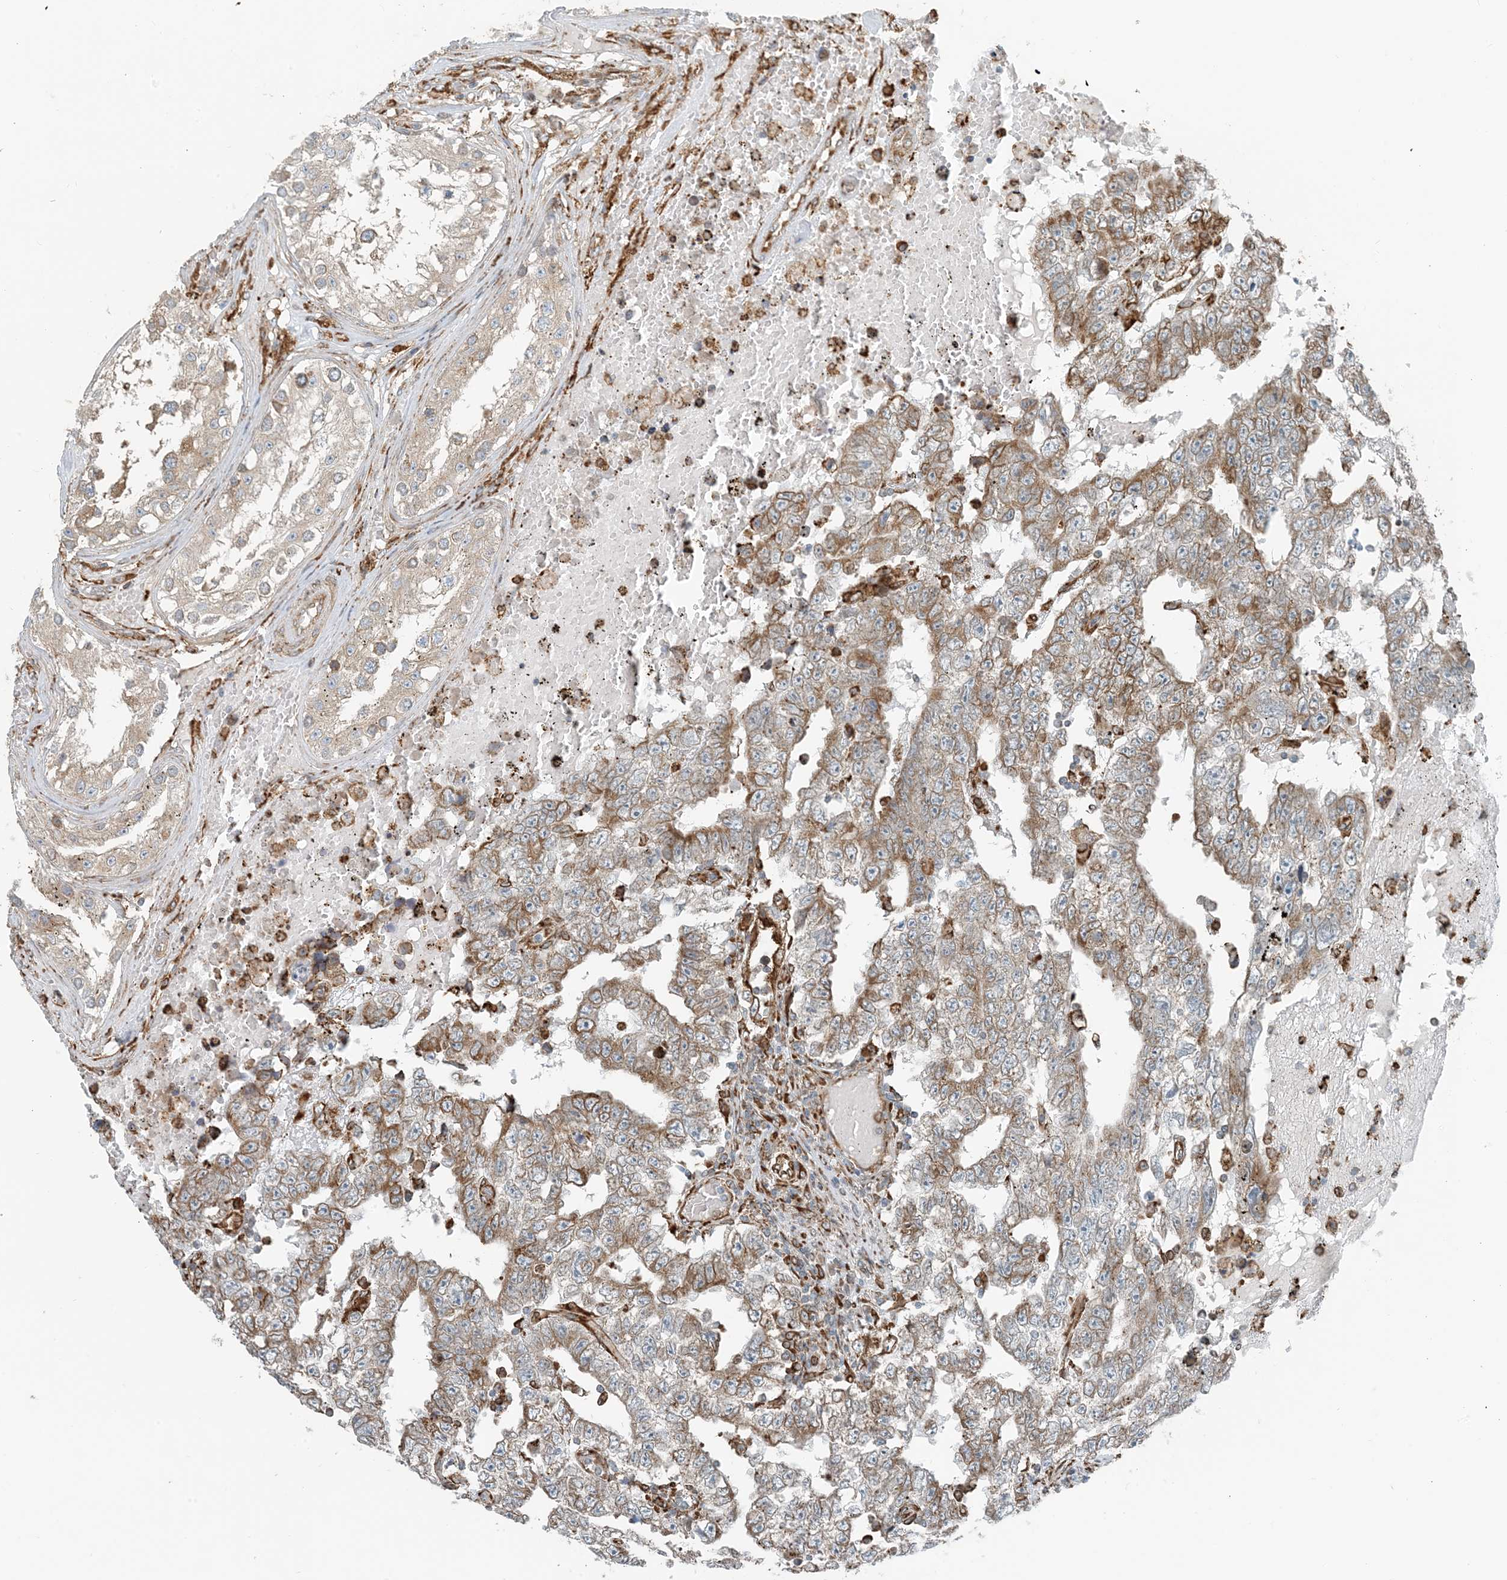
{"staining": {"intensity": "moderate", "quantity": ">75%", "location": "cytoplasmic/membranous"}, "tissue": "testis cancer", "cell_type": "Tumor cells", "image_type": "cancer", "snomed": [{"axis": "morphology", "description": "Carcinoma, Embryonal, NOS"}, {"axis": "topography", "description": "Testis"}], "caption": "IHC image of testis embryonal carcinoma stained for a protein (brown), which shows medium levels of moderate cytoplasmic/membranous staining in about >75% of tumor cells.", "gene": "CERKL", "patient": {"sex": "male", "age": 25}}